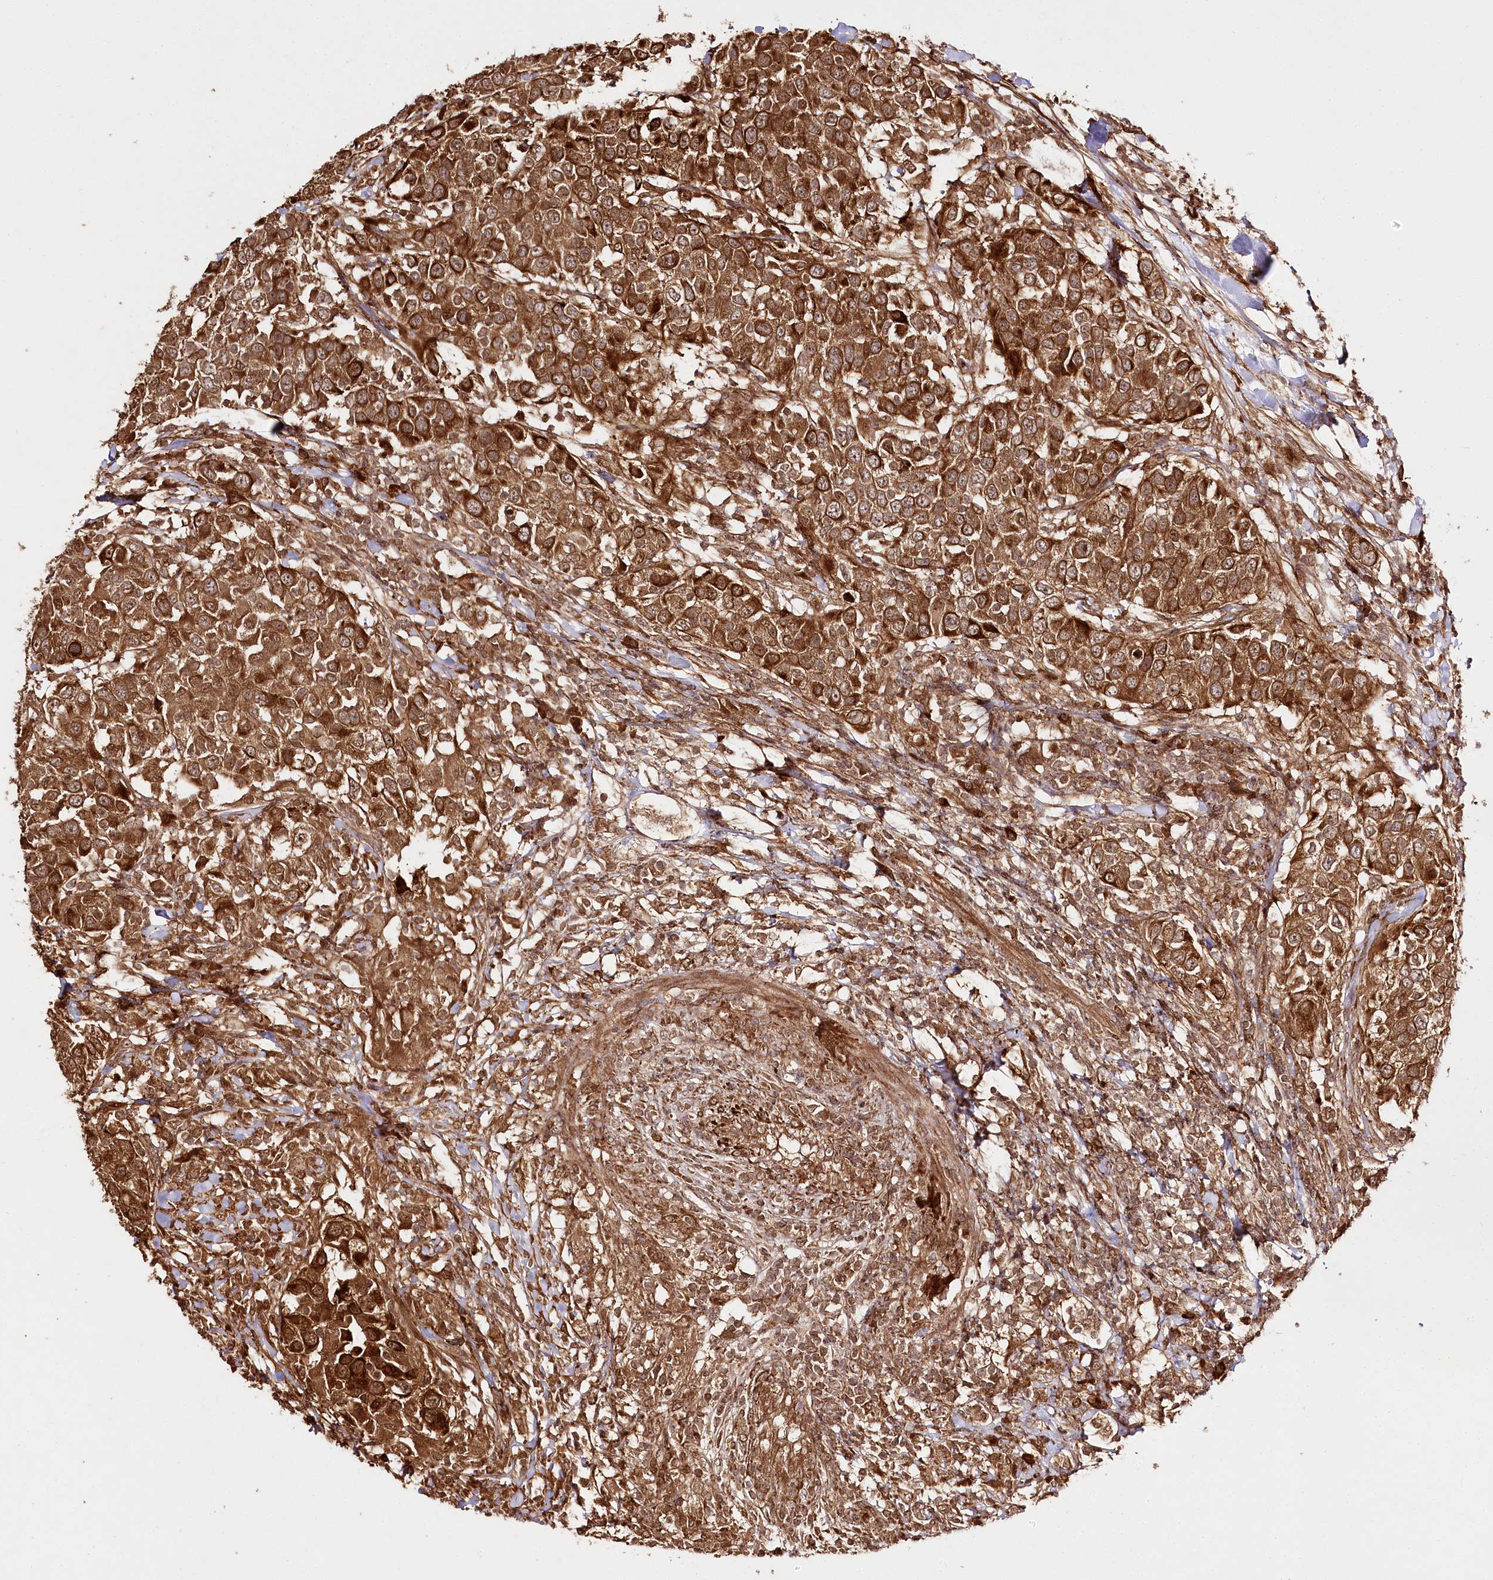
{"staining": {"intensity": "strong", "quantity": ">75%", "location": "cytoplasmic/membranous,nuclear"}, "tissue": "urothelial cancer", "cell_type": "Tumor cells", "image_type": "cancer", "snomed": [{"axis": "morphology", "description": "Urothelial carcinoma, High grade"}, {"axis": "topography", "description": "Urinary bladder"}], "caption": "Human urothelial cancer stained with a protein marker exhibits strong staining in tumor cells.", "gene": "ULK2", "patient": {"sex": "female", "age": 80}}